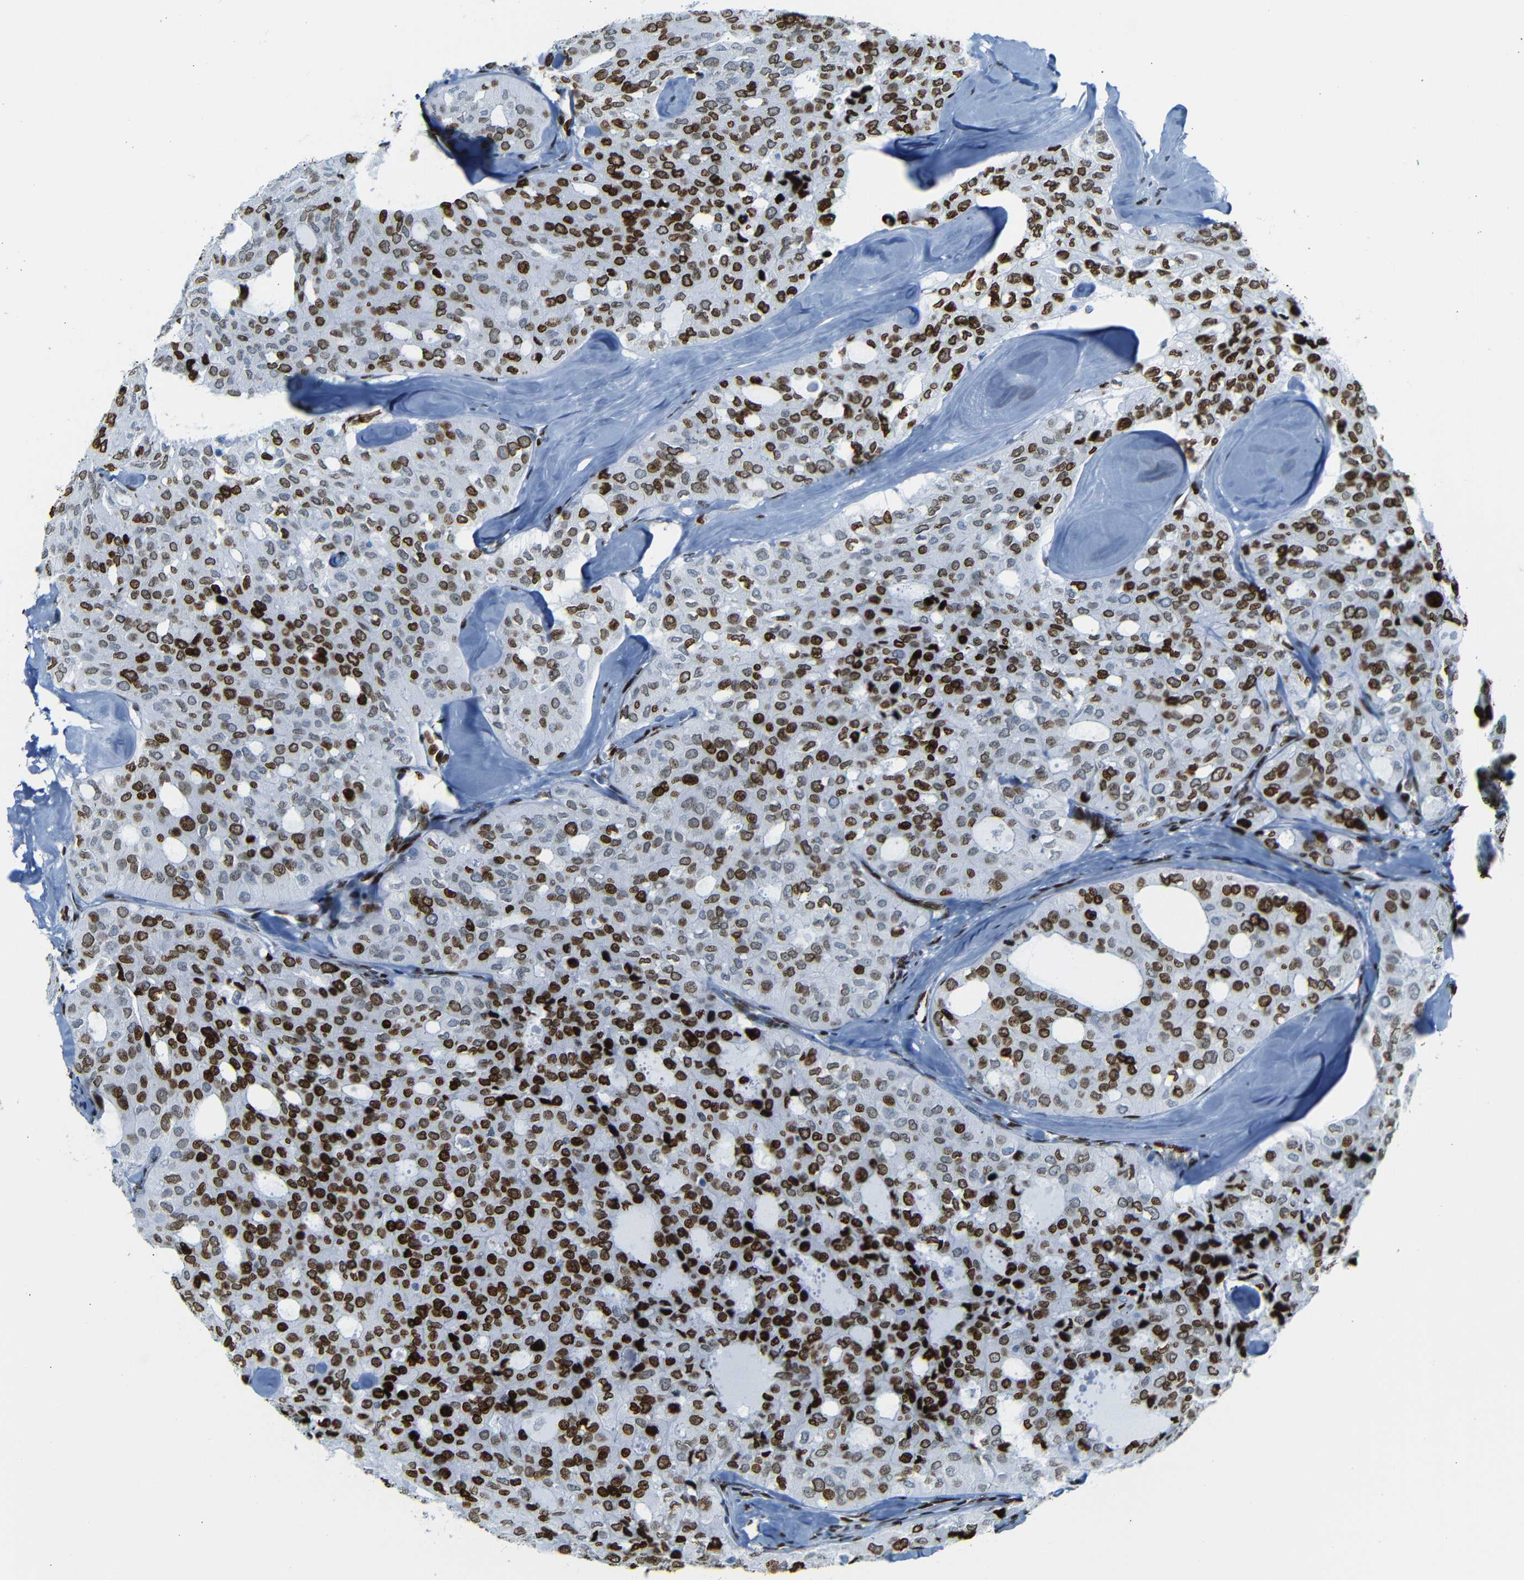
{"staining": {"intensity": "strong", "quantity": ">75%", "location": "nuclear"}, "tissue": "thyroid cancer", "cell_type": "Tumor cells", "image_type": "cancer", "snomed": [{"axis": "morphology", "description": "Follicular adenoma carcinoma, NOS"}, {"axis": "topography", "description": "Thyroid gland"}], "caption": "Tumor cells display high levels of strong nuclear positivity in approximately >75% of cells in follicular adenoma carcinoma (thyroid). (brown staining indicates protein expression, while blue staining denotes nuclei).", "gene": "NPIPB15", "patient": {"sex": "male", "age": 75}}